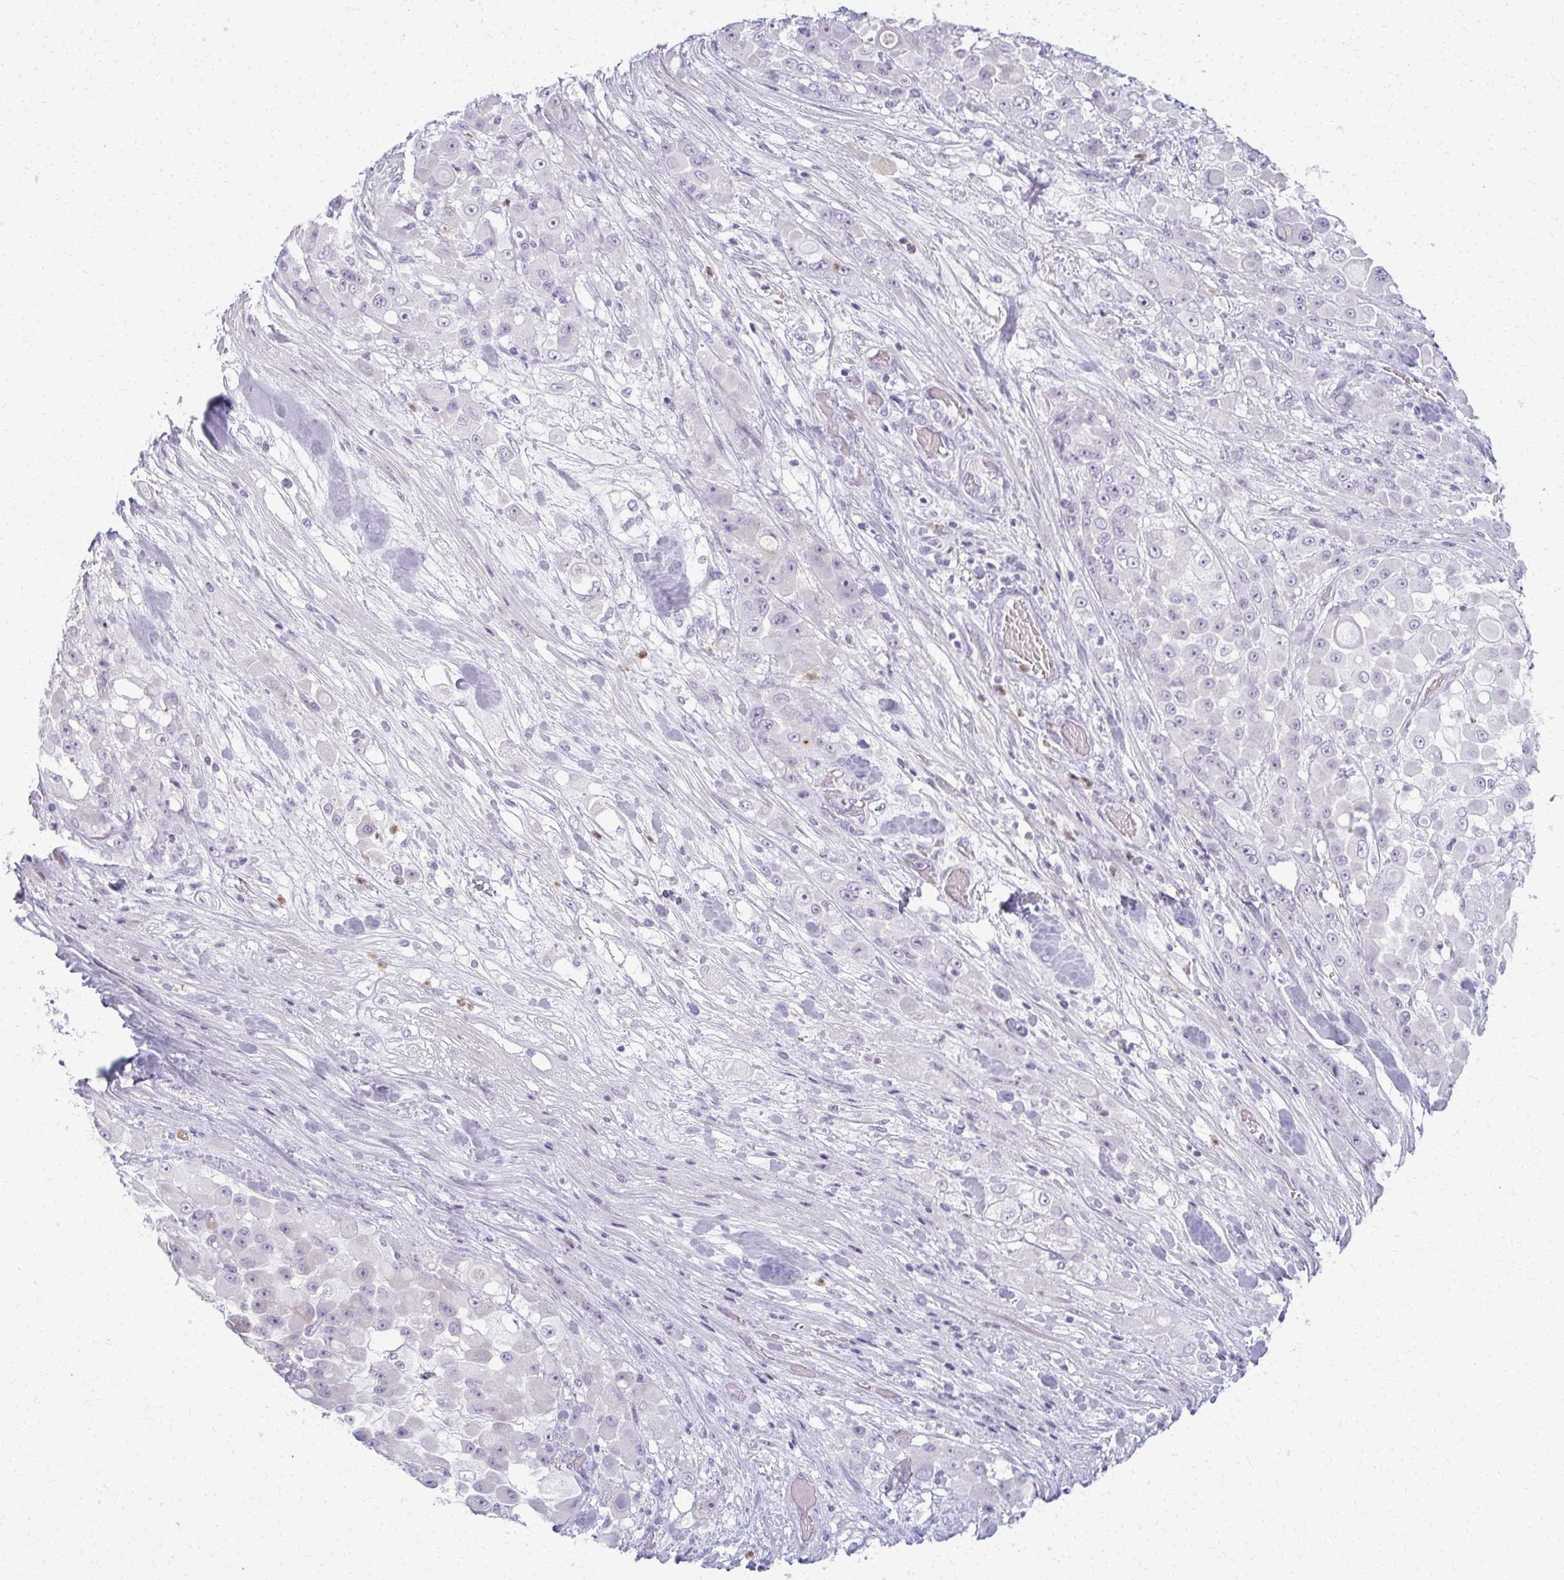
{"staining": {"intensity": "negative", "quantity": "none", "location": "none"}, "tissue": "stomach cancer", "cell_type": "Tumor cells", "image_type": "cancer", "snomed": [{"axis": "morphology", "description": "Adenocarcinoma, NOS"}, {"axis": "topography", "description": "Stomach"}], "caption": "Human stomach cancer (adenocarcinoma) stained for a protein using IHC demonstrates no positivity in tumor cells.", "gene": "CA3", "patient": {"sex": "female", "age": 76}}